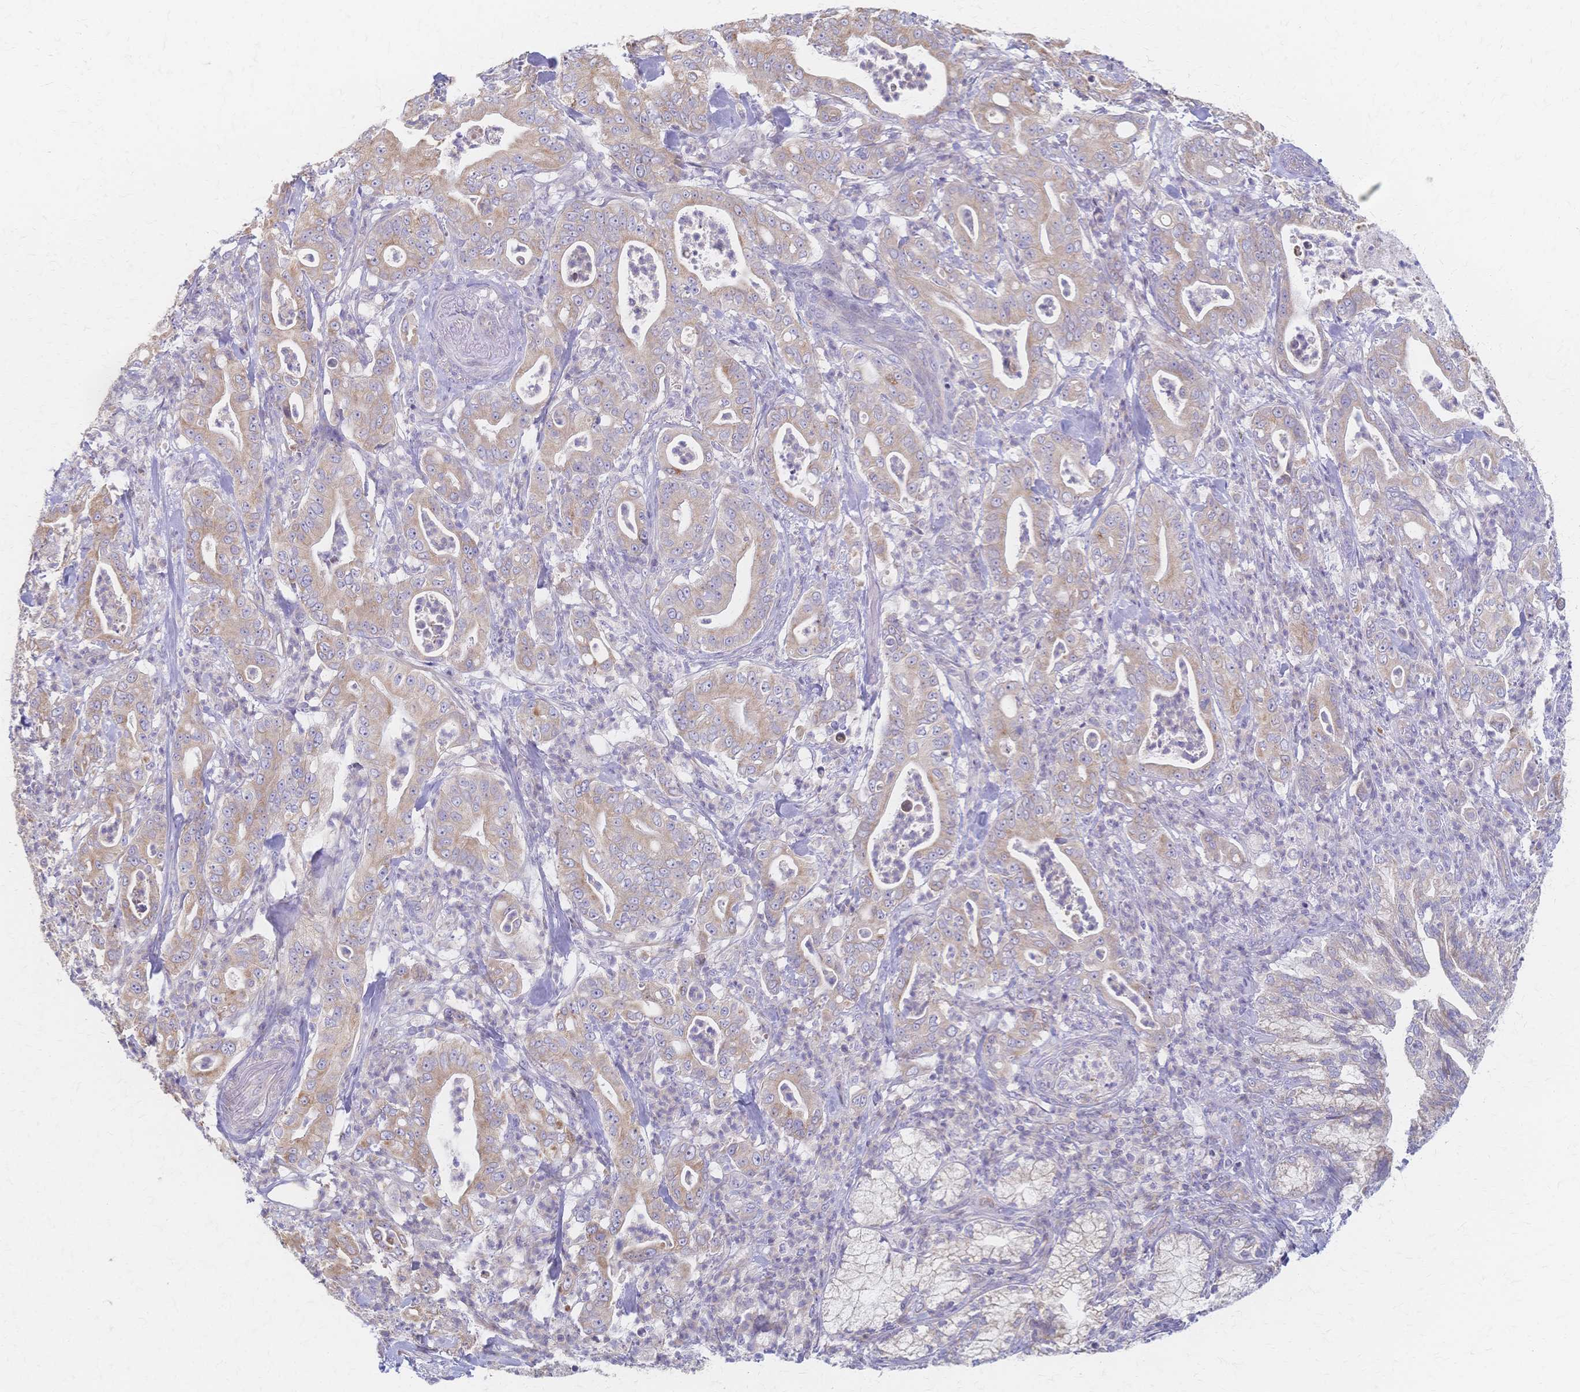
{"staining": {"intensity": "weak", "quantity": ">75%", "location": "cytoplasmic/membranous"}, "tissue": "pancreatic cancer", "cell_type": "Tumor cells", "image_type": "cancer", "snomed": [{"axis": "morphology", "description": "Adenocarcinoma, NOS"}, {"axis": "topography", "description": "Pancreas"}], "caption": "Immunohistochemical staining of adenocarcinoma (pancreatic) reveals weak cytoplasmic/membranous protein staining in about >75% of tumor cells.", "gene": "CYB5A", "patient": {"sex": "male", "age": 71}}